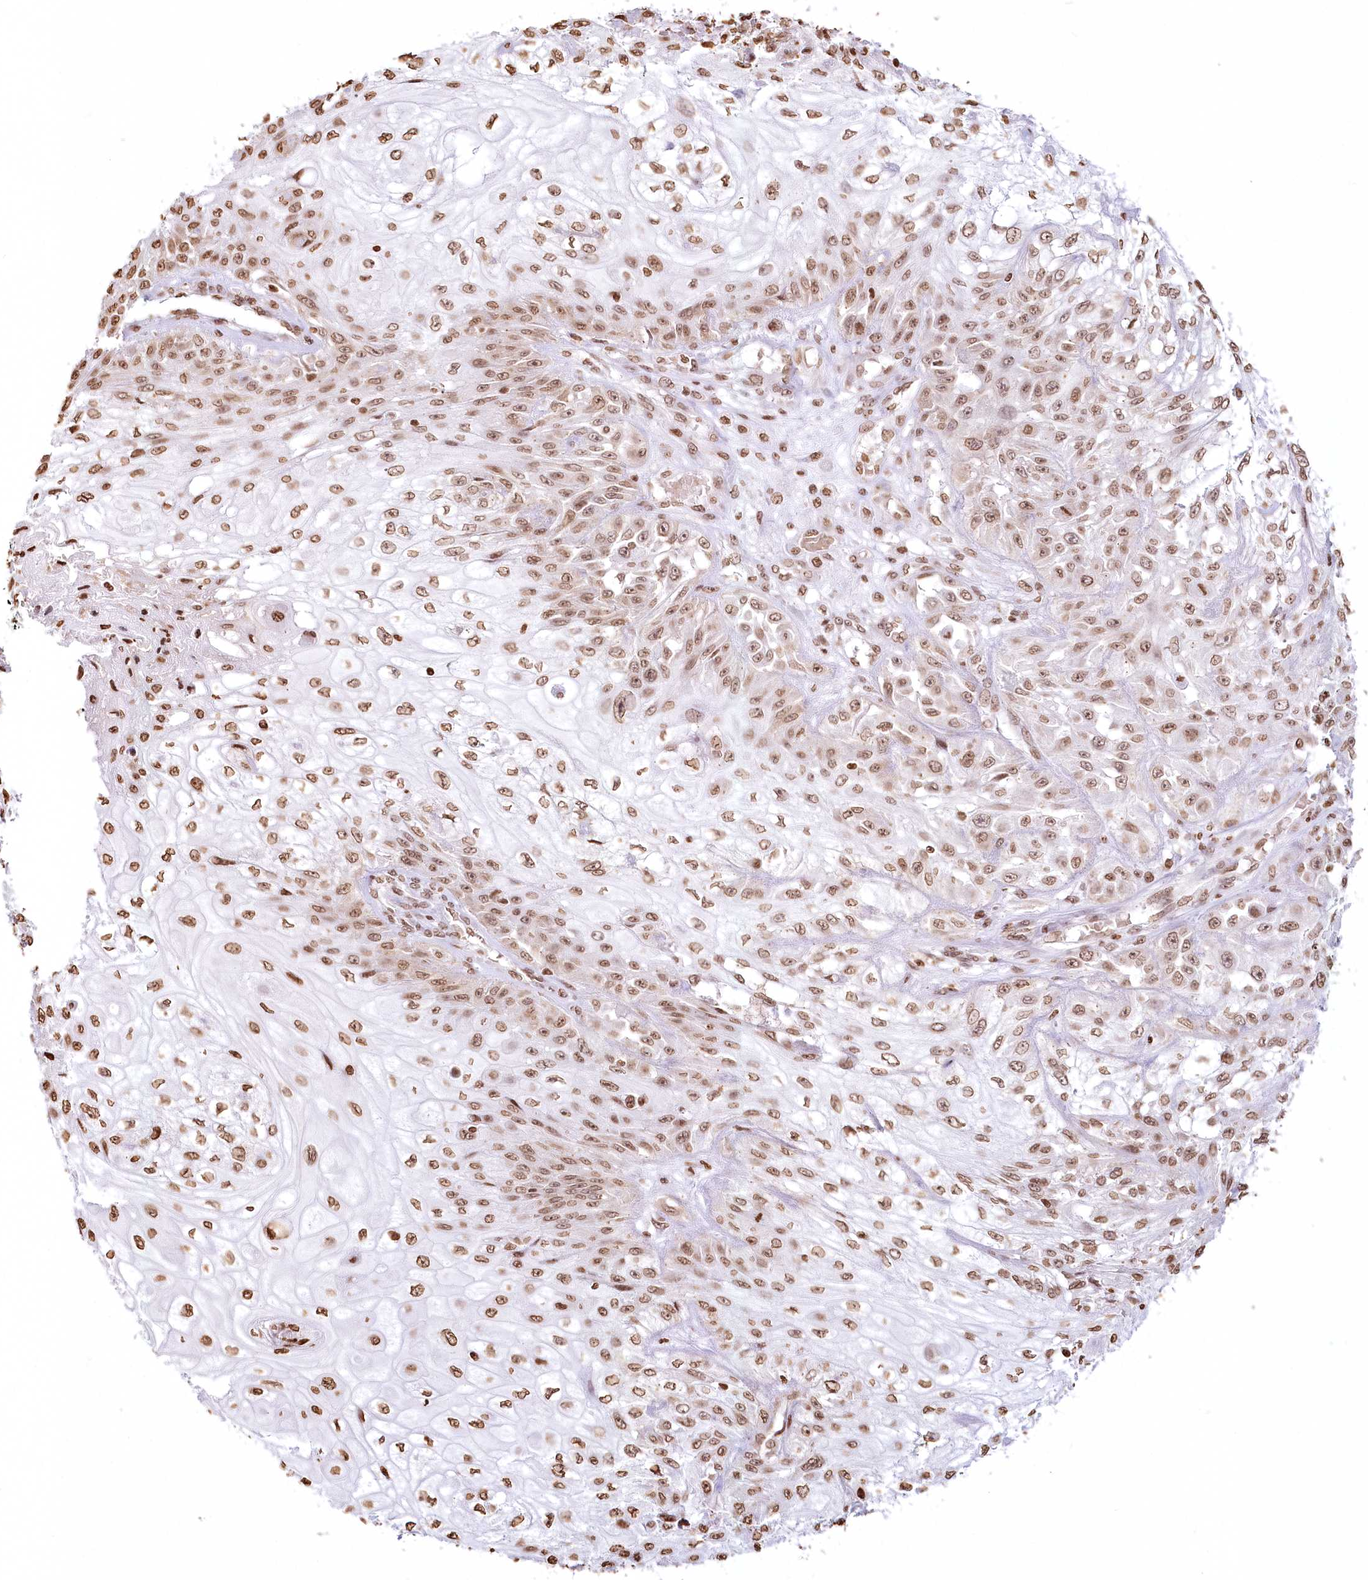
{"staining": {"intensity": "moderate", "quantity": ">75%", "location": "nuclear"}, "tissue": "skin cancer", "cell_type": "Tumor cells", "image_type": "cancer", "snomed": [{"axis": "morphology", "description": "Squamous cell carcinoma, NOS"}, {"axis": "morphology", "description": "Squamous cell carcinoma, metastatic, NOS"}, {"axis": "topography", "description": "Skin"}, {"axis": "topography", "description": "Lymph node"}], "caption": "Immunohistochemical staining of human metastatic squamous cell carcinoma (skin) displays moderate nuclear protein staining in about >75% of tumor cells.", "gene": "FAM13A", "patient": {"sex": "male", "age": 75}}